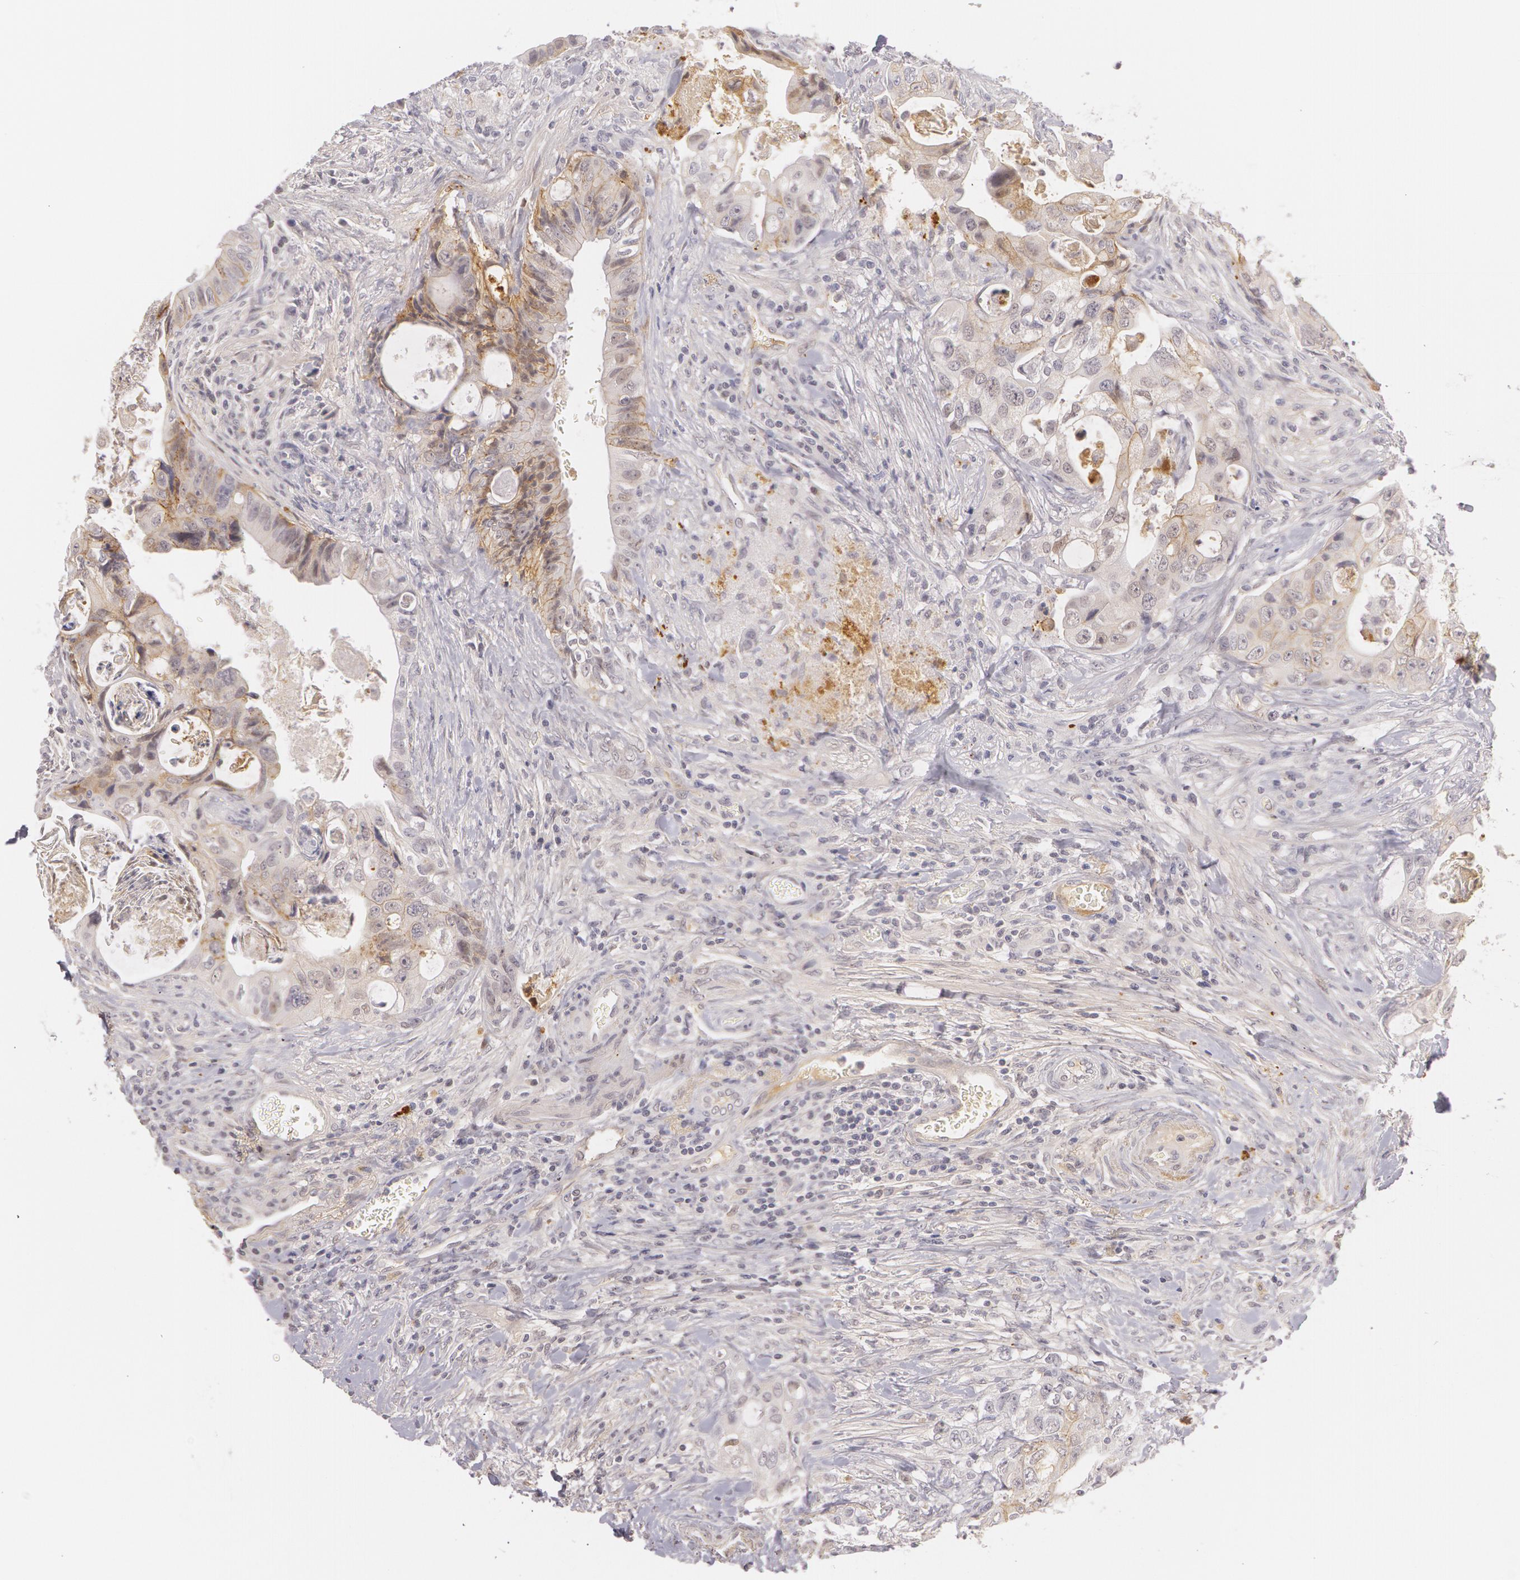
{"staining": {"intensity": "weak", "quantity": "<25%", "location": "cytoplasmic/membranous"}, "tissue": "colorectal cancer", "cell_type": "Tumor cells", "image_type": "cancer", "snomed": [{"axis": "morphology", "description": "Adenocarcinoma, NOS"}, {"axis": "topography", "description": "Rectum"}], "caption": "Immunohistochemistry (IHC) of human colorectal cancer reveals no positivity in tumor cells.", "gene": "LBP", "patient": {"sex": "female", "age": 57}}